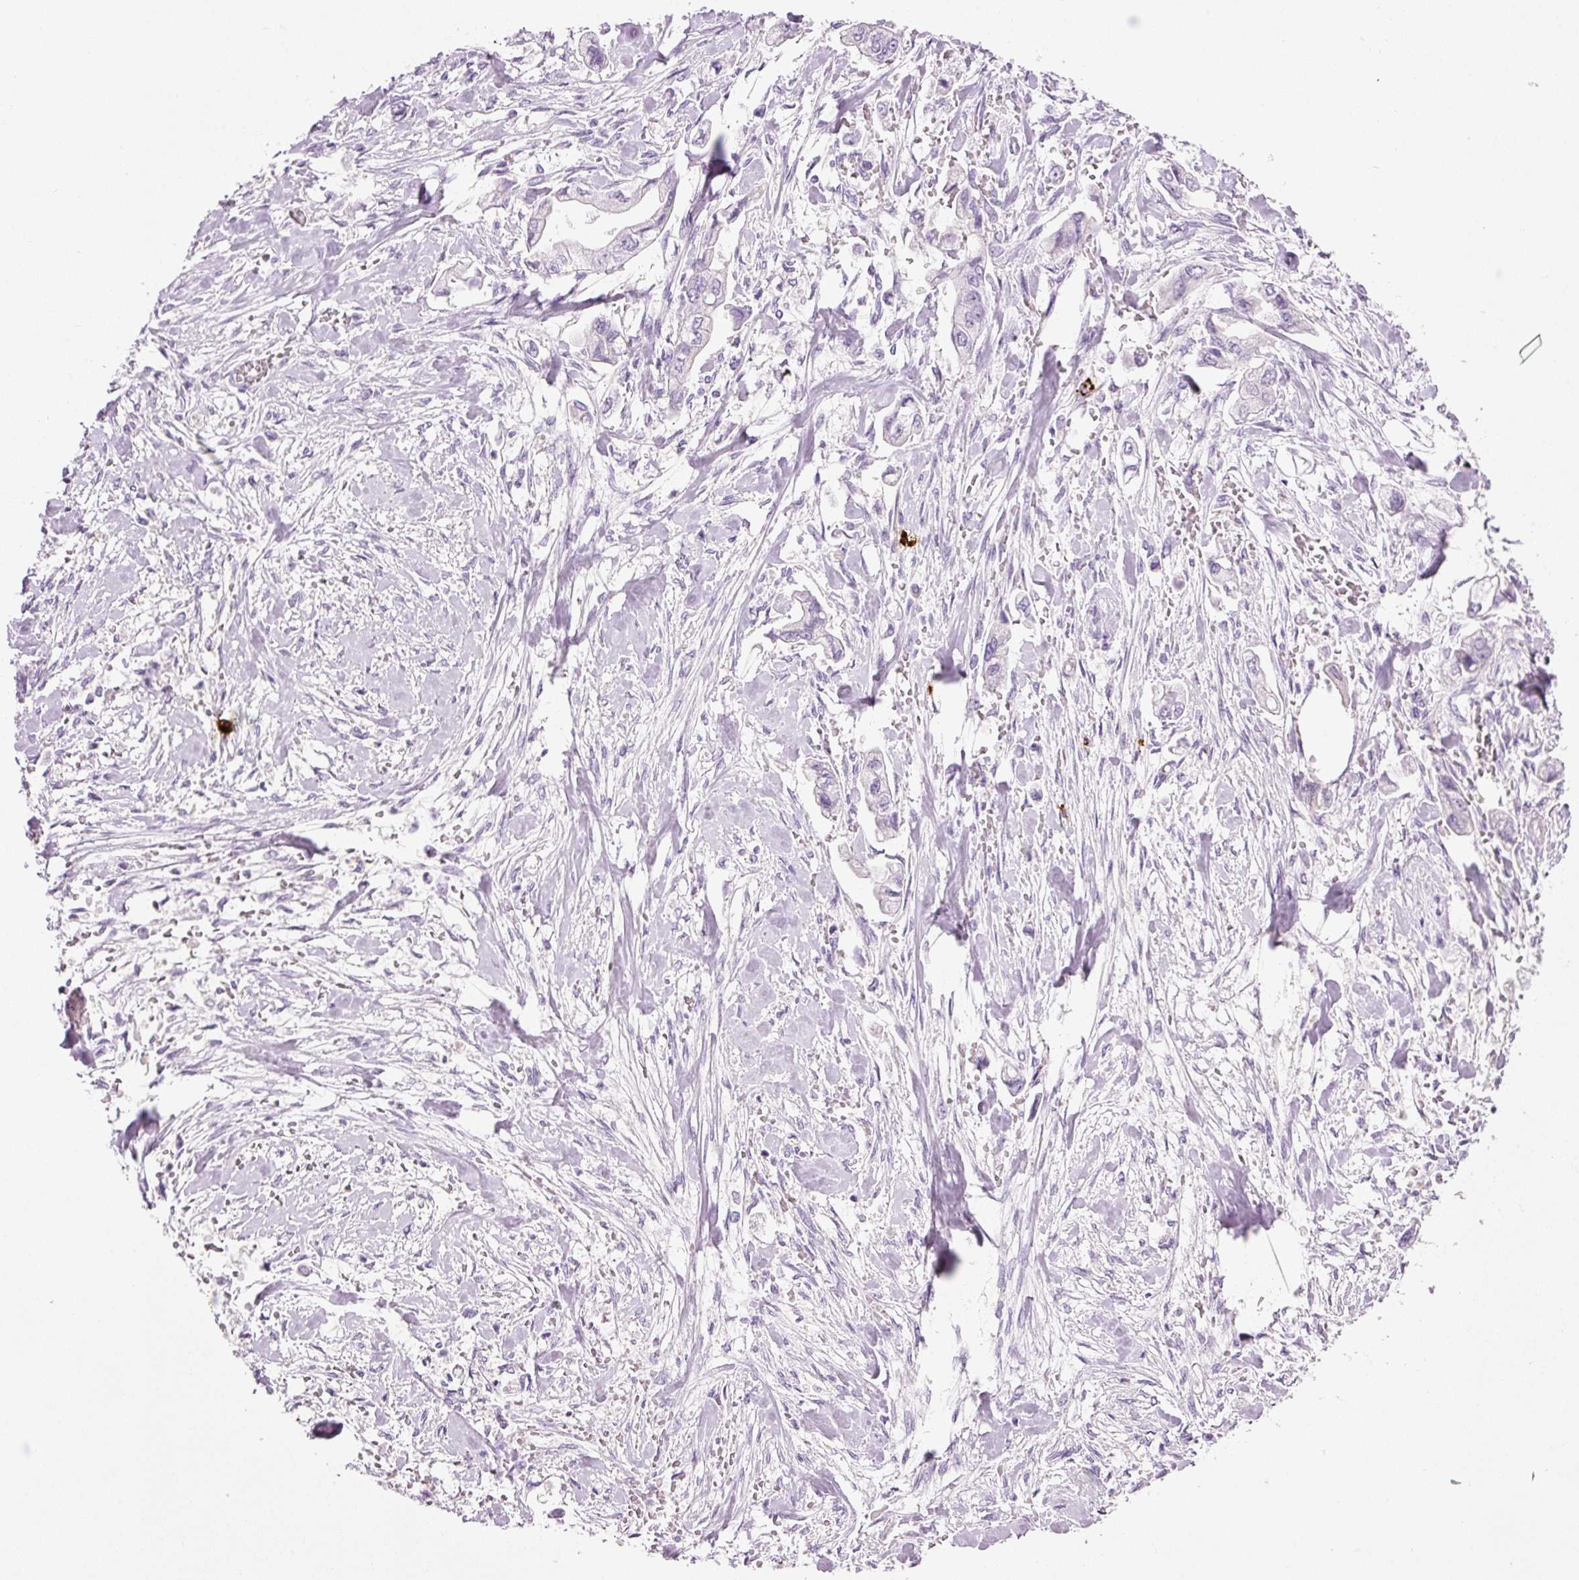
{"staining": {"intensity": "negative", "quantity": "none", "location": "none"}, "tissue": "stomach cancer", "cell_type": "Tumor cells", "image_type": "cancer", "snomed": [{"axis": "morphology", "description": "Adenocarcinoma, NOS"}, {"axis": "topography", "description": "Stomach"}], "caption": "Tumor cells show no significant staining in stomach adenocarcinoma. Brightfield microscopy of IHC stained with DAB (3,3'-diaminobenzidine) (brown) and hematoxylin (blue), captured at high magnification.", "gene": "CMA1", "patient": {"sex": "male", "age": 62}}